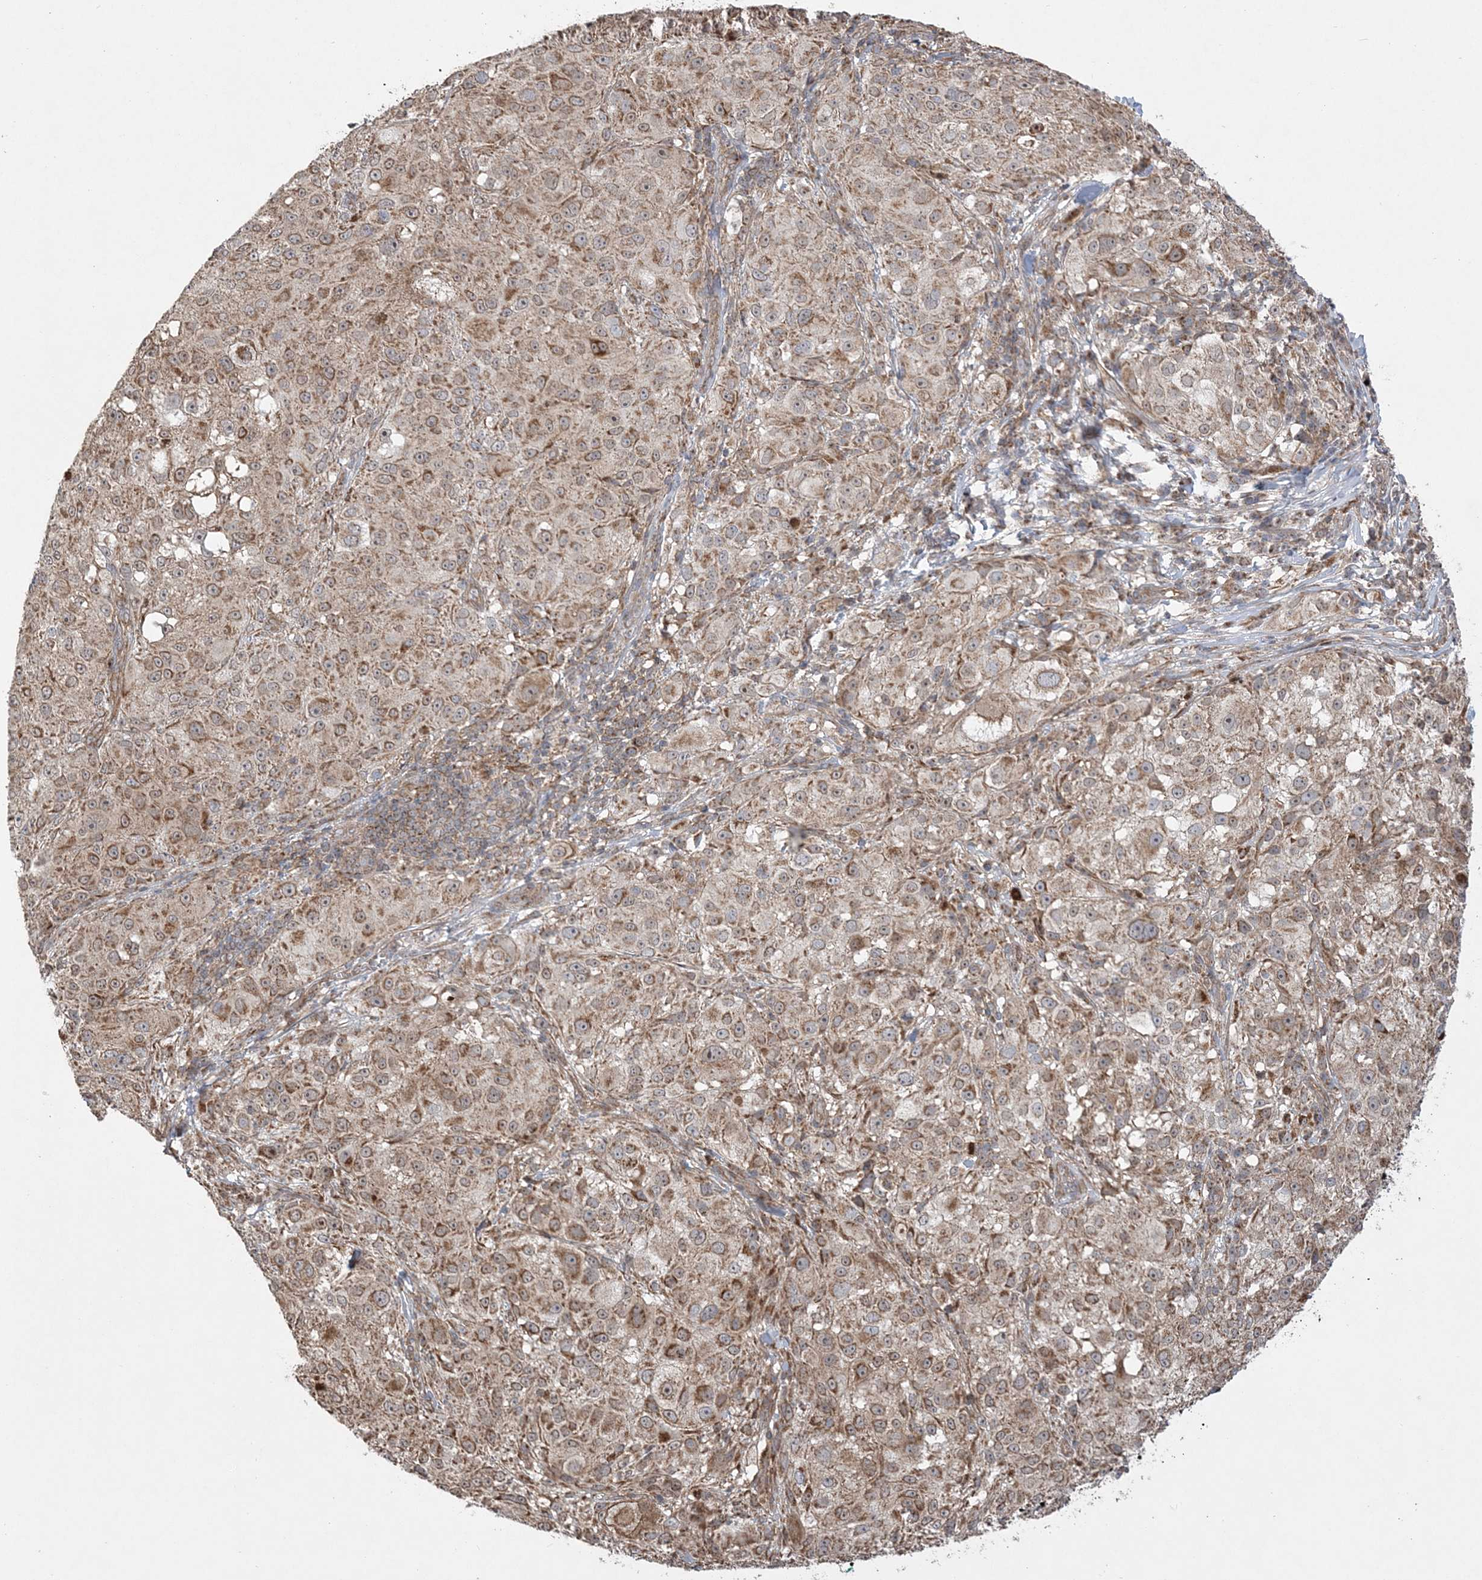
{"staining": {"intensity": "moderate", "quantity": ">75%", "location": "cytoplasmic/membranous"}, "tissue": "melanoma", "cell_type": "Tumor cells", "image_type": "cancer", "snomed": [{"axis": "morphology", "description": "Necrosis, NOS"}, {"axis": "morphology", "description": "Malignant melanoma, NOS"}, {"axis": "topography", "description": "Skin"}], "caption": "This photomicrograph reveals immunohistochemistry staining of human malignant melanoma, with medium moderate cytoplasmic/membranous positivity in approximately >75% of tumor cells.", "gene": "SCLT1", "patient": {"sex": "female", "age": 87}}